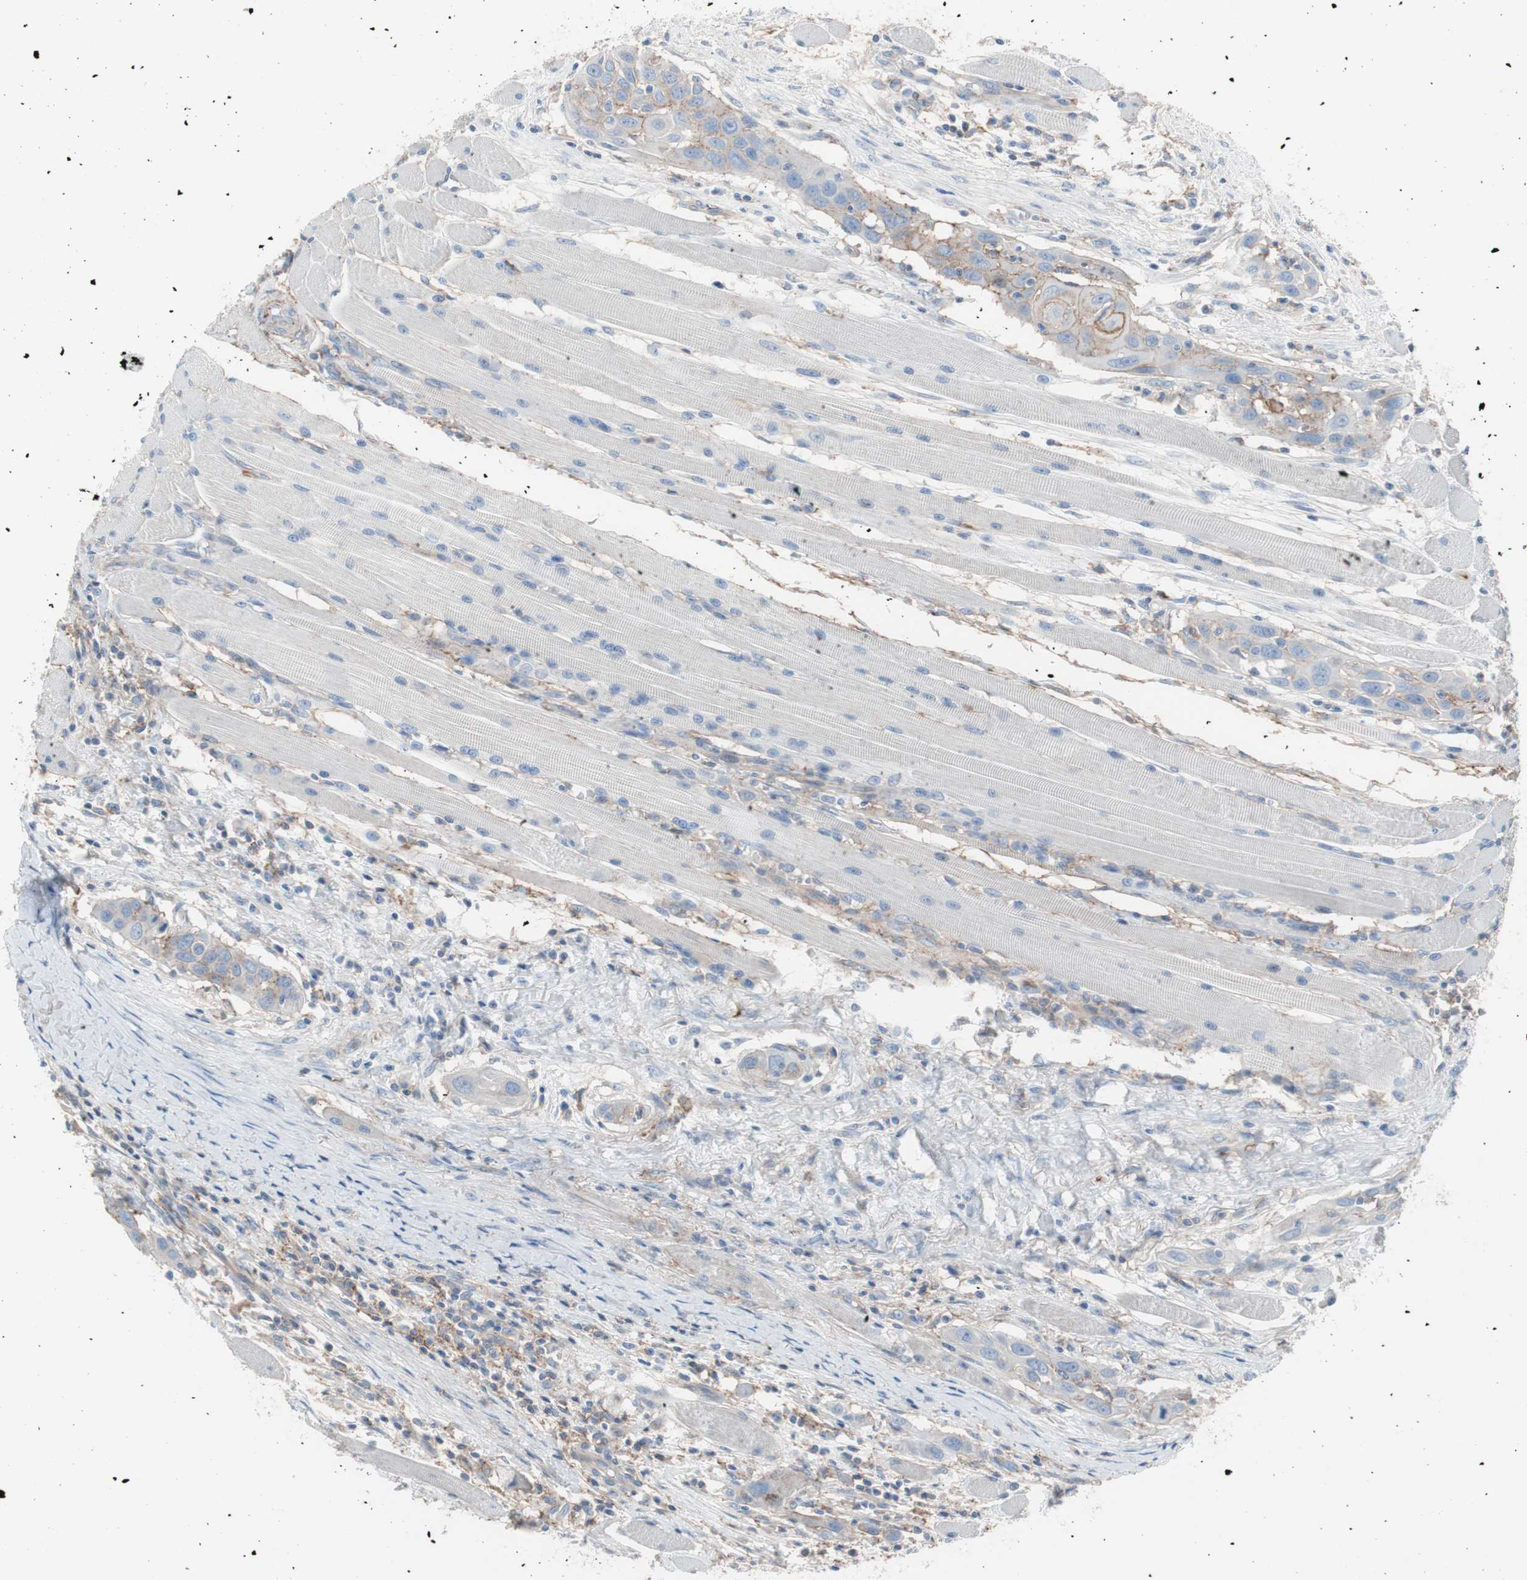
{"staining": {"intensity": "moderate", "quantity": "25%-75%", "location": "cytoplasmic/membranous"}, "tissue": "head and neck cancer", "cell_type": "Tumor cells", "image_type": "cancer", "snomed": [{"axis": "morphology", "description": "Squamous cell carcinoma, NOS"}, {"axis": "topography", "description": "Oral tissue"}, {"axis": "topography", "description": "Head-Neck"}], "caption": "Head and neck cancer was stained to show a protein in brown. There is medium levels of moderate cytoplasmic/membranous staining in about 25%-75% of tumor cells.", "gene": "CD81", "patient": {"sex": "female", "age": 50}}